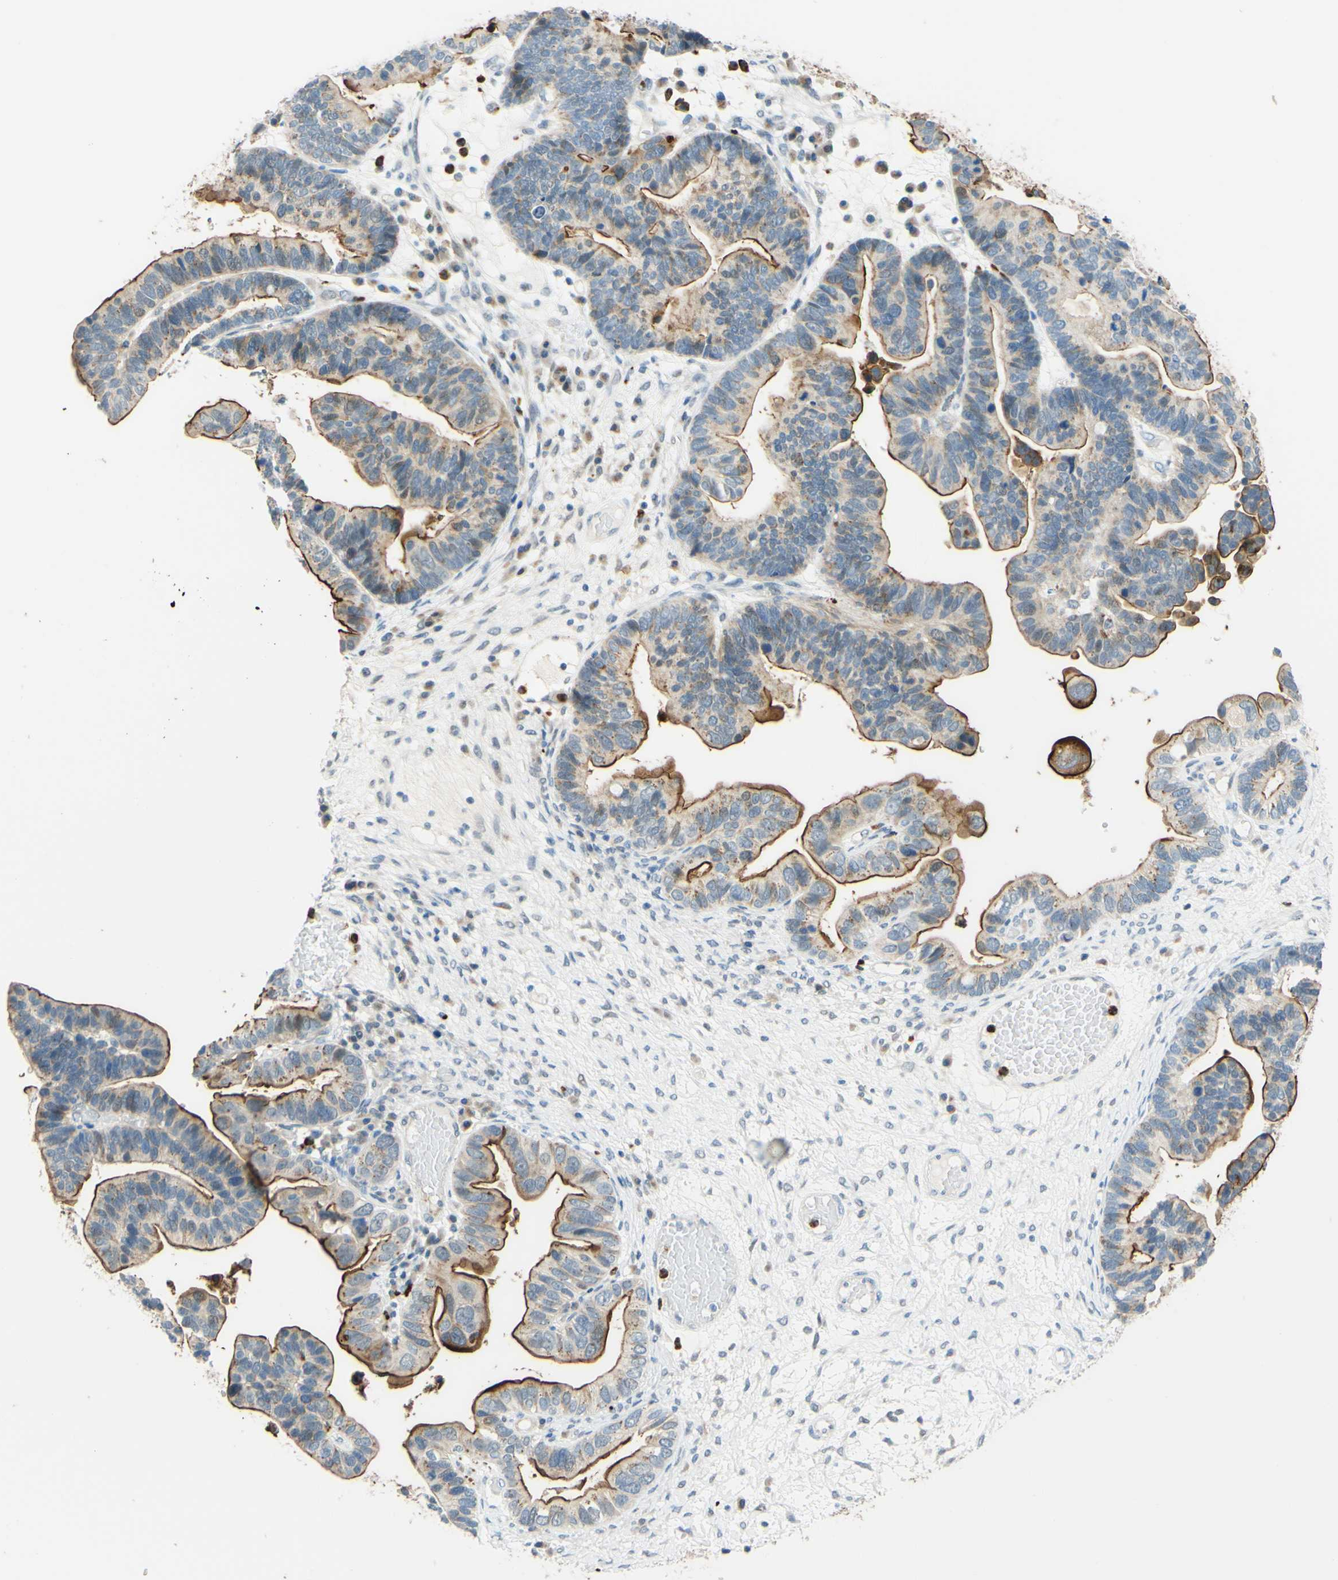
{"staining": {"intensity": "strong", "quantity": "<25%", "location": "cytoplasmic/membranous"}, "tissue": "ovarian cancer", "cell_type": "Tumor cells", "image_type": "cancer", "snomed": [{"axis": "morphology", "description": "Cystadenocarcinoma, serous, NOS"}, {"axis": "topography", "description": "Ovary"}], "caption": "A brown stain labels strong cytoplasmic/membranous staining of a protein in human ovarian cancer tumor cells. (IHC, brightfield microscopy, high magnification).", "gene": "TREM2", "patient": {"sex": "female", "age": 56}}